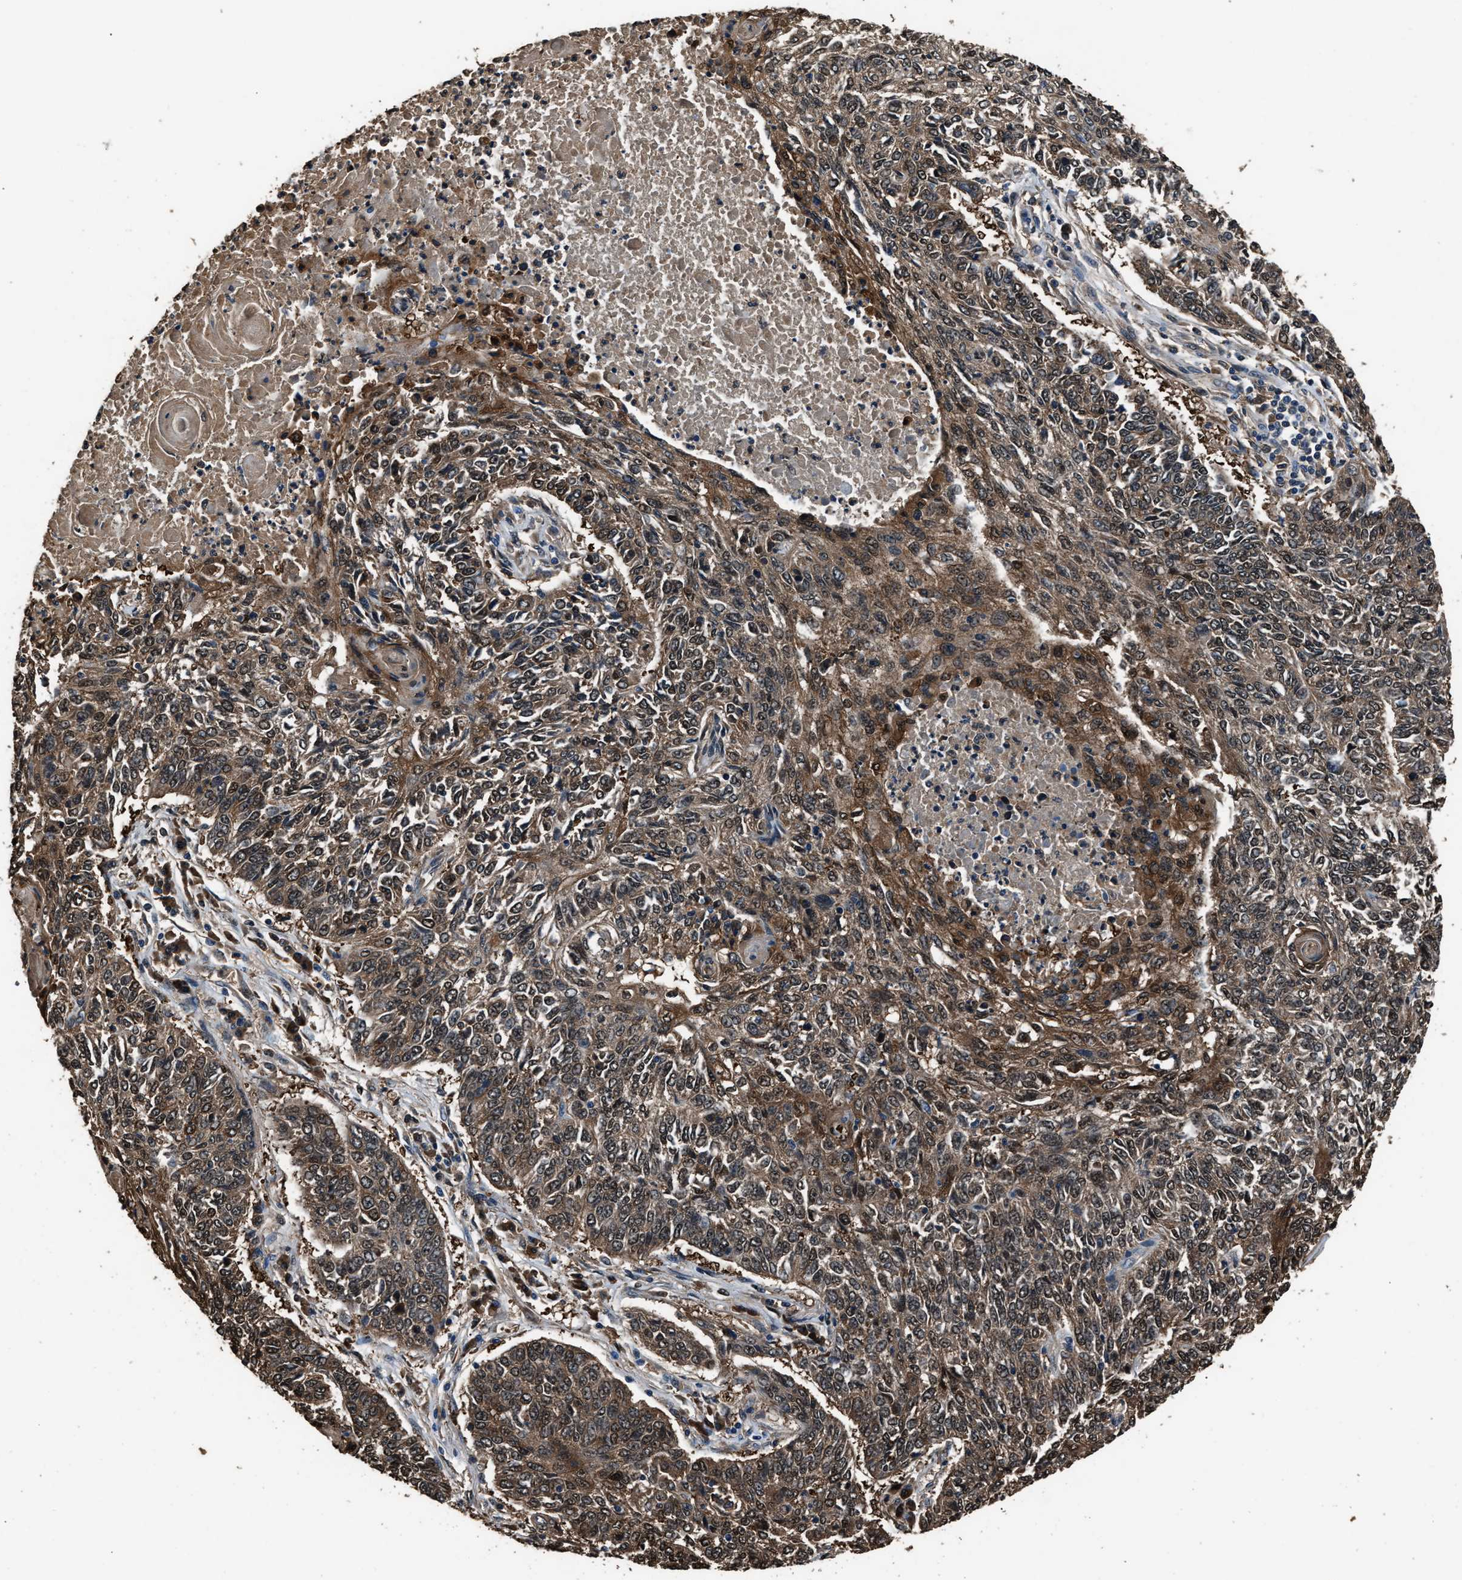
{"staining": {"intensity": "moderate", "quantity": ">75%", "location": "cytoplasmic/membranous"}, "tissue": "lung cancer", "cell_type": "Tumor cells", "image_type": "cancer", "snomed": [{"axis": "morphology", "description": "Normal tissue, NOS"}, {"axis": "morphology", "description": "Squamous cell carcinoma, NOS"}, {"axis": "topography", "description": "Cartilage tissue"}, {"axis": "topography", "description": "Bronchus"}, {"axis": "topography", "description": "Lung"}], "caption": "About >75% of tumor cells in lung cancer (squamous cell carcinoma) reveal moderate cytoplasmic/membranous protein expression as visualized by brown immunohistochemical staining.", "gene": "GSTP1", "patient": {"sex": "female", "age": 49}}